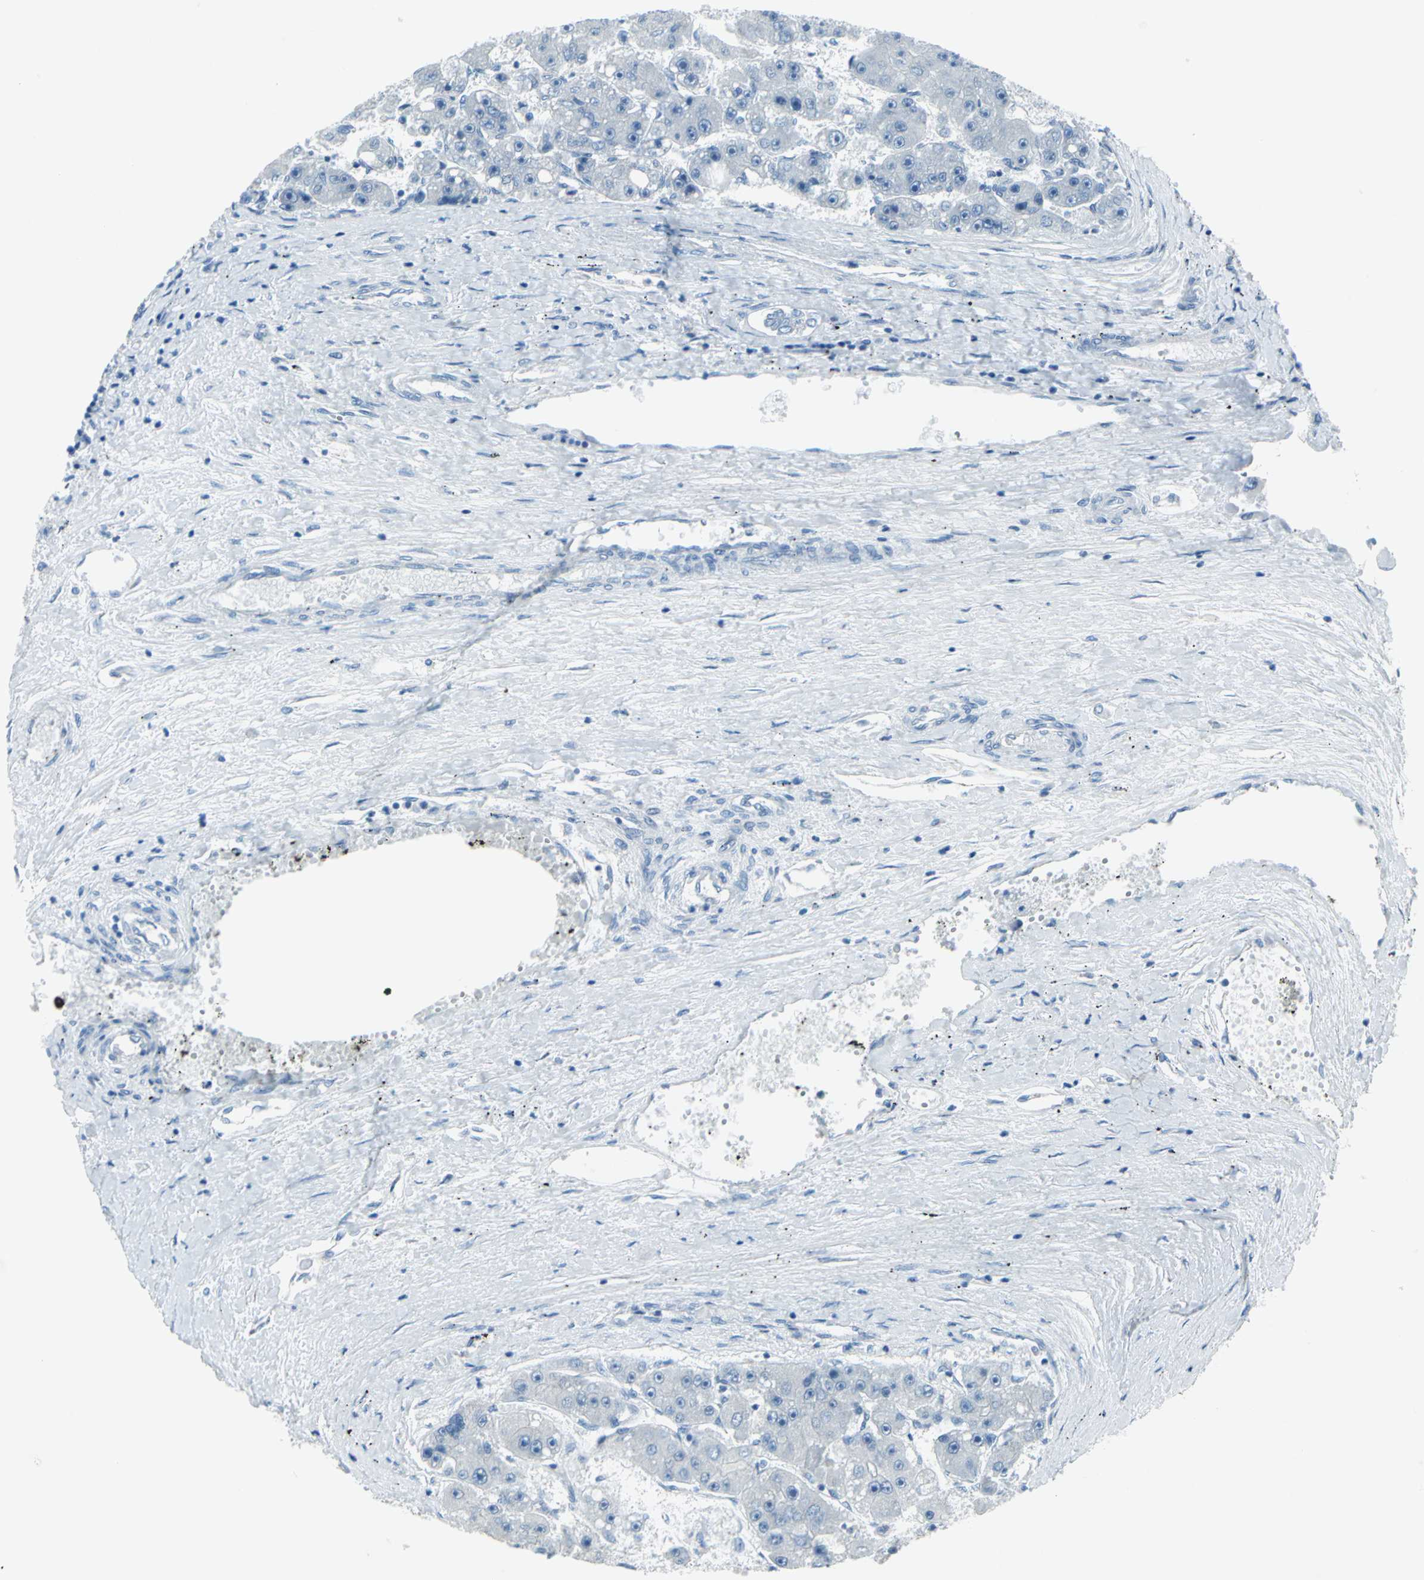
{"staining": {"intensity": "moderate", "quantity": "<25%", "location": "cytoplasmic/membranous"}, "tissue": "liver cancer", "cell_type": "Tumor cells", "image_type": "cancer", "snomed": [{"axis": "morphology", "description": "Carcinoma, Hepatocellular, NOS"}, {"axis": "topography", "description": "Liver"}], "caption": "Immunohistochemistry (IHC) micrograph of neoplastic tissue: human hepatocellular carcinoma (liver) stained using IHC reveals low levels of moderate protein expression localized specifically in the cytoplasmic/membranous of tumor cells, appearing as a cytoplasmic/membranous brown color.", "gene": "DNAI2", "patient": {"sex": "female", "age": 61}}